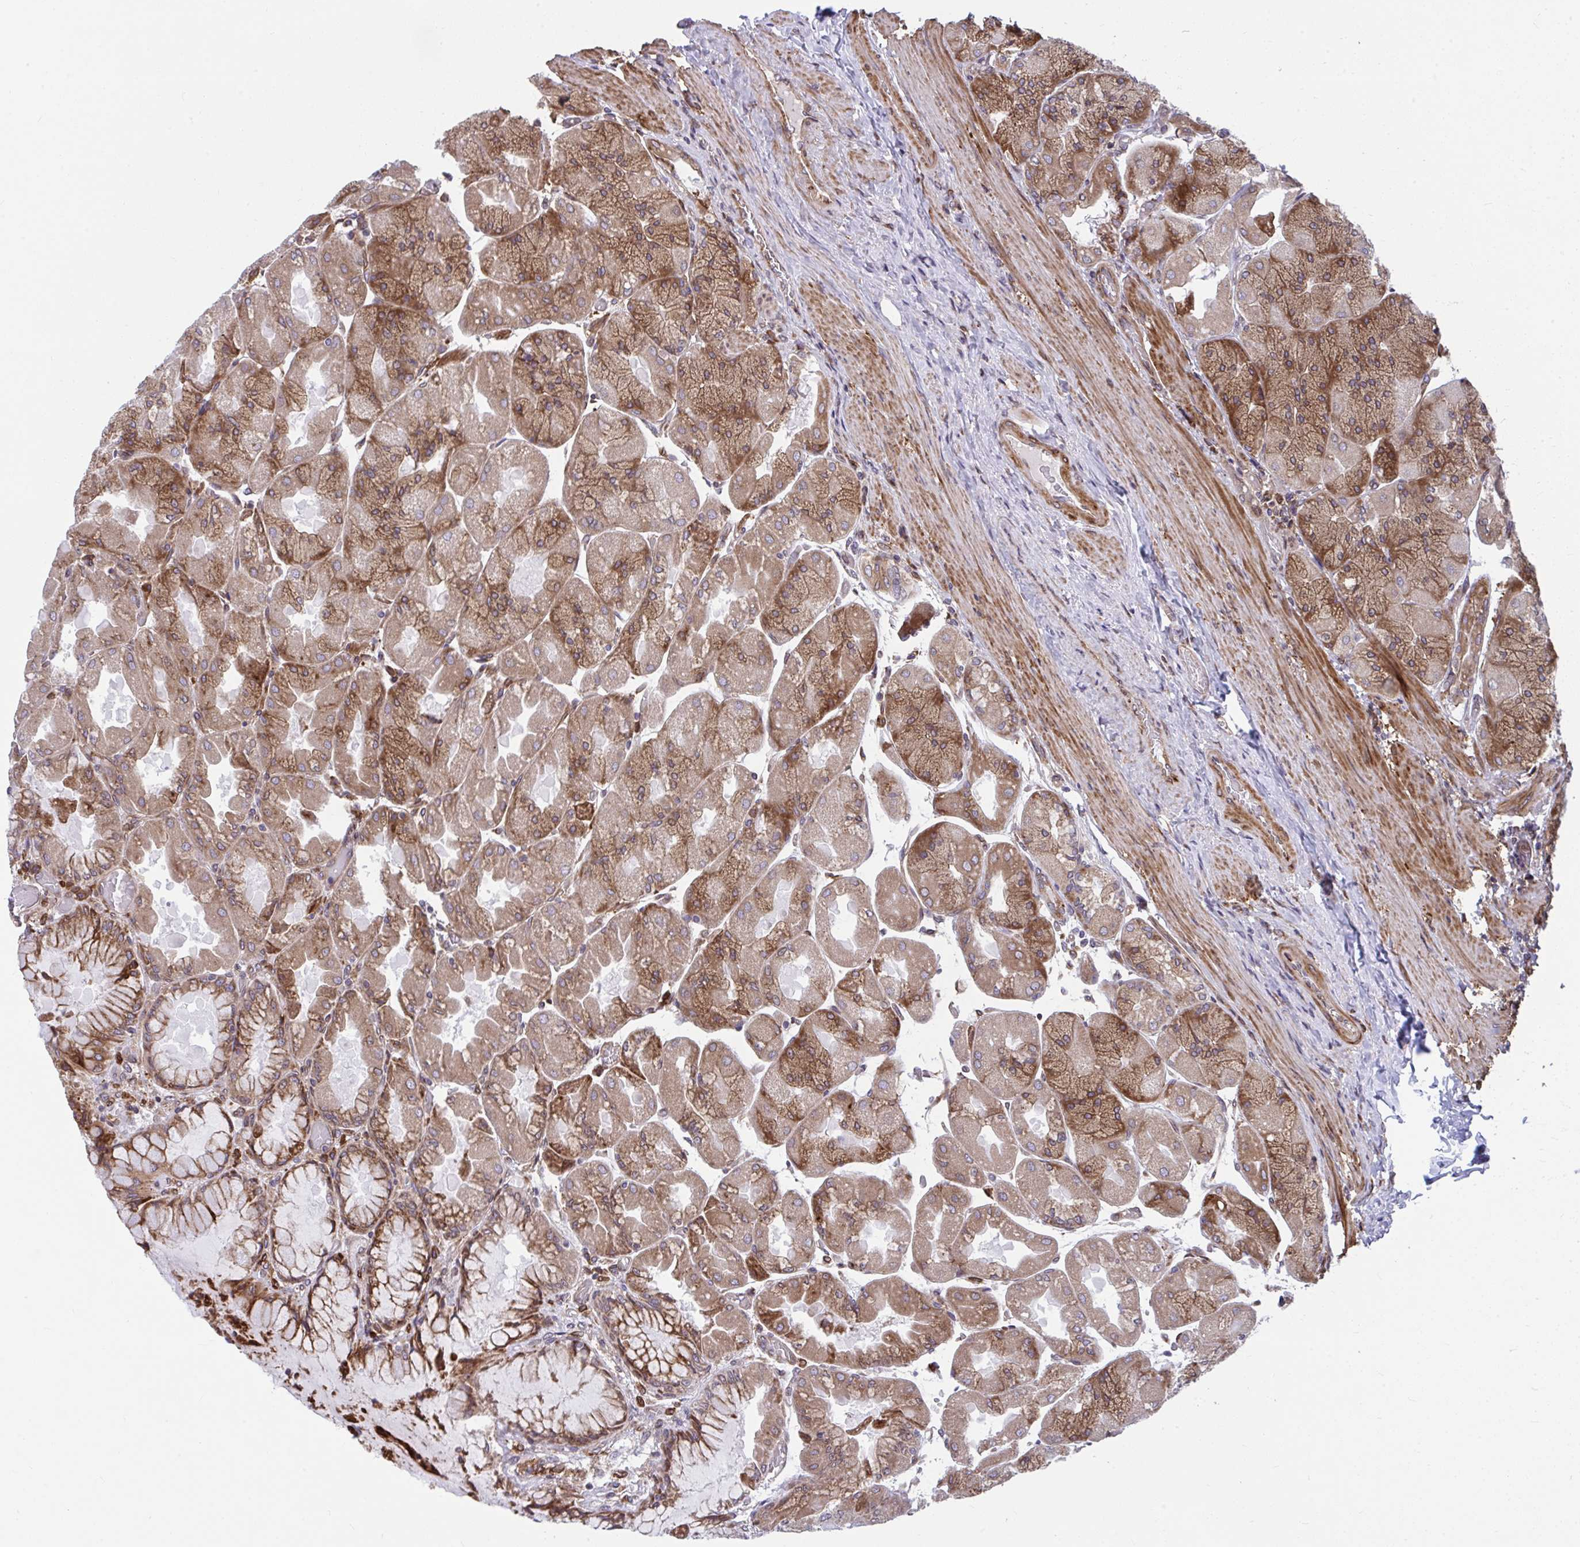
{"staining": {"intensity": "moderate", "quantity": ">75%", "location": "cytoplasmic/membranous"}, "tissue": "stomach", "cell_type": "Glandular cells", "image_type": "normal", "snomed": [{"axis": "morphology", "description": "Normal tissue, NOS"}, {"axis": "topography", "description": "Stomach"}], "caption": "Stomach was stained to show a protein in brown. There is medium levels of moderate cytoplasmic/membranous staining in about >75% of glandular cells.", "gene": "STIM2", "patient": {"sex": "female", "age": 61}}